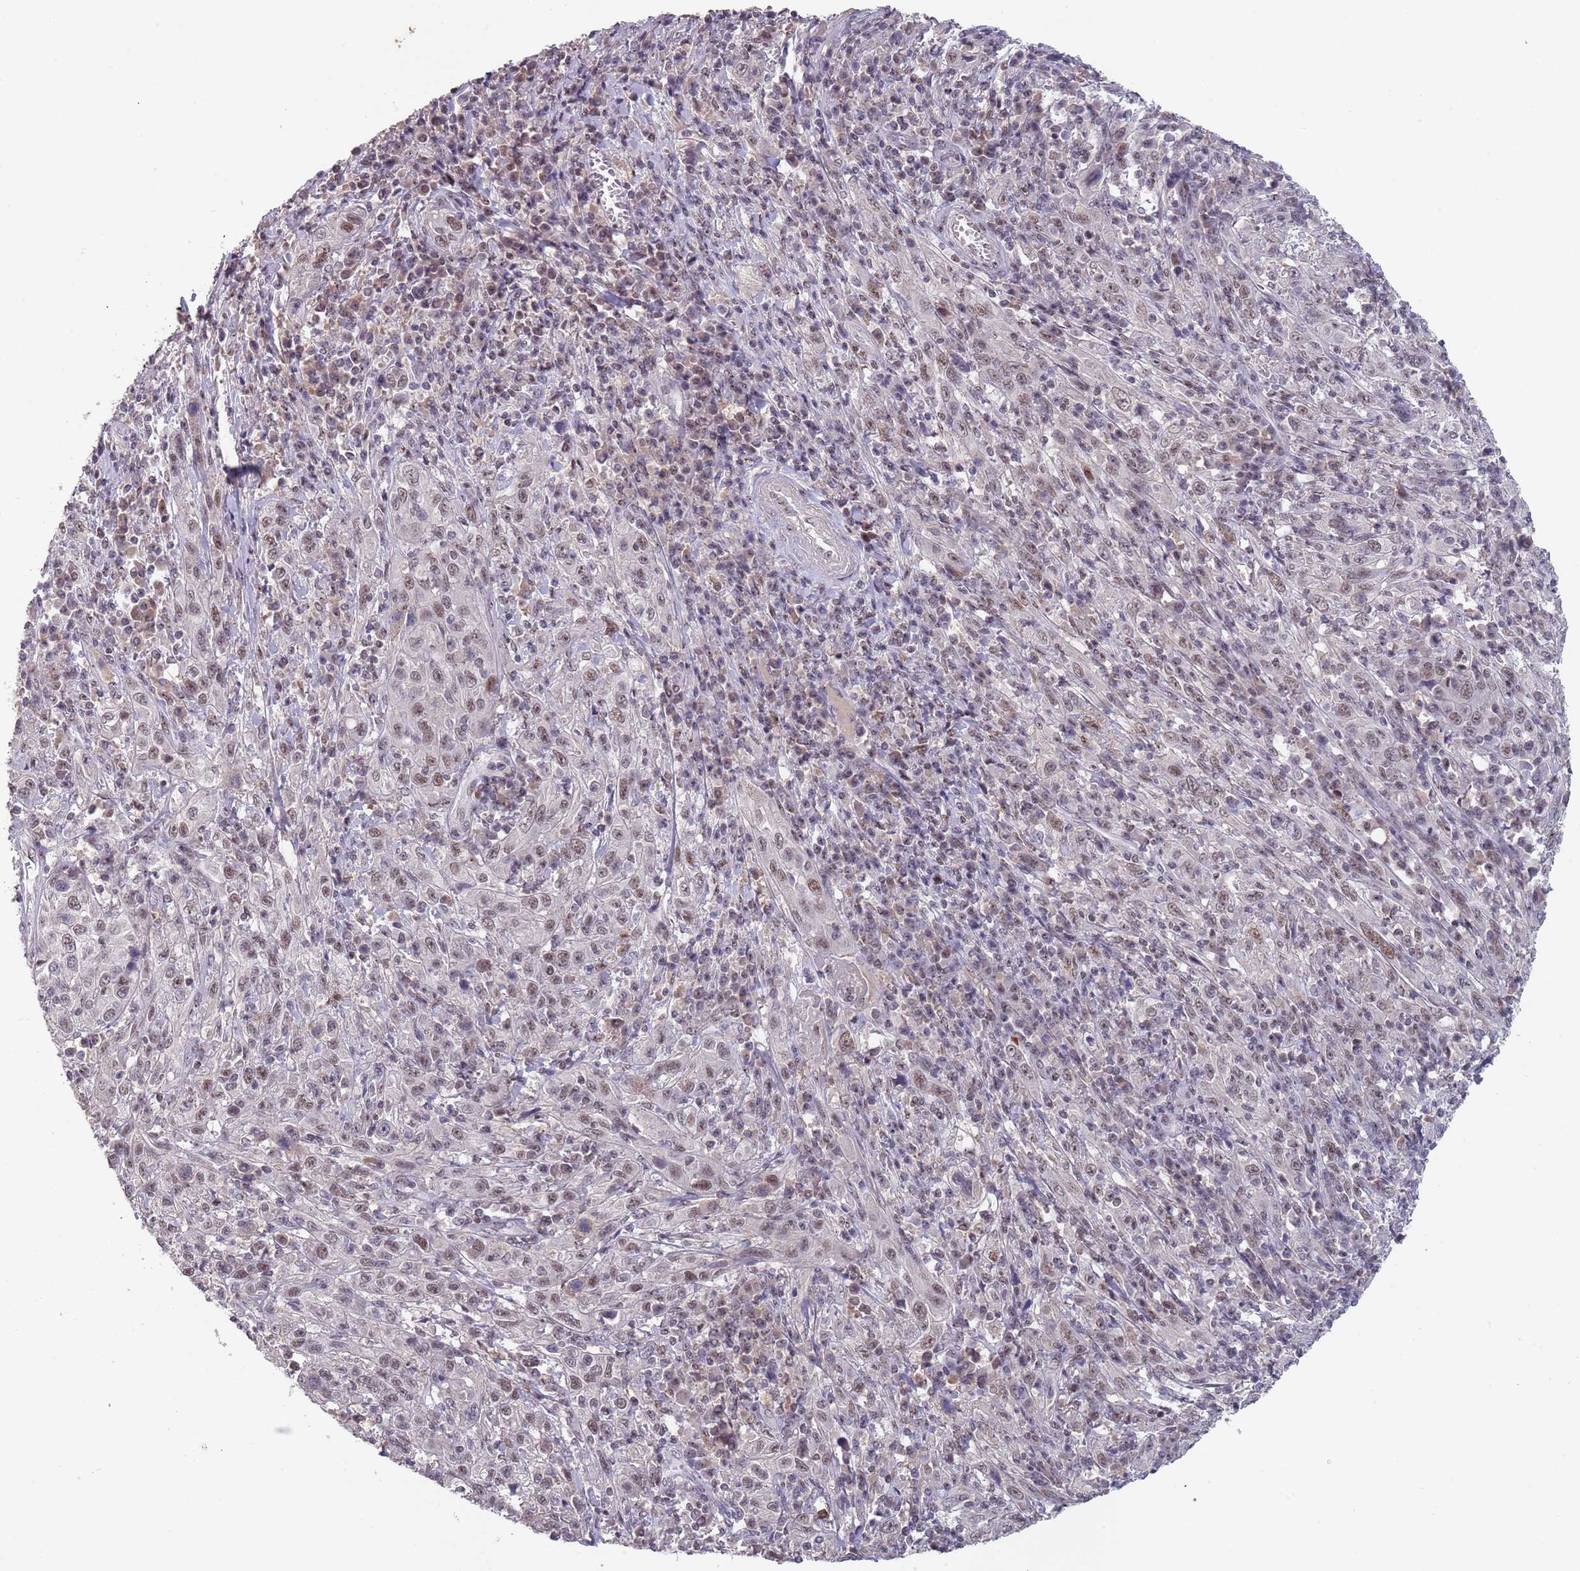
{"staining": {"intensity": "moderate", "quantity": ">75%", "location": "nuclear"}, "tissue": "cervical cancer", "cell_type": "Tumor cells", "image_type": "cancer", "snomed": [{"axis": "morphology", "description": "Squamous cell carcinoma, NOS"}, {"axis": "topography", "description": "Cervix"}], "caption": "A high-resolution micrograph shows immunohistochemistry staining of squamous cell carcinoma (cervical), which displays moderate nuclear staining in approximately >75% of tumor cells.", "gene": "CIZ1", "patient": {"sex": "female", "age": 46}}